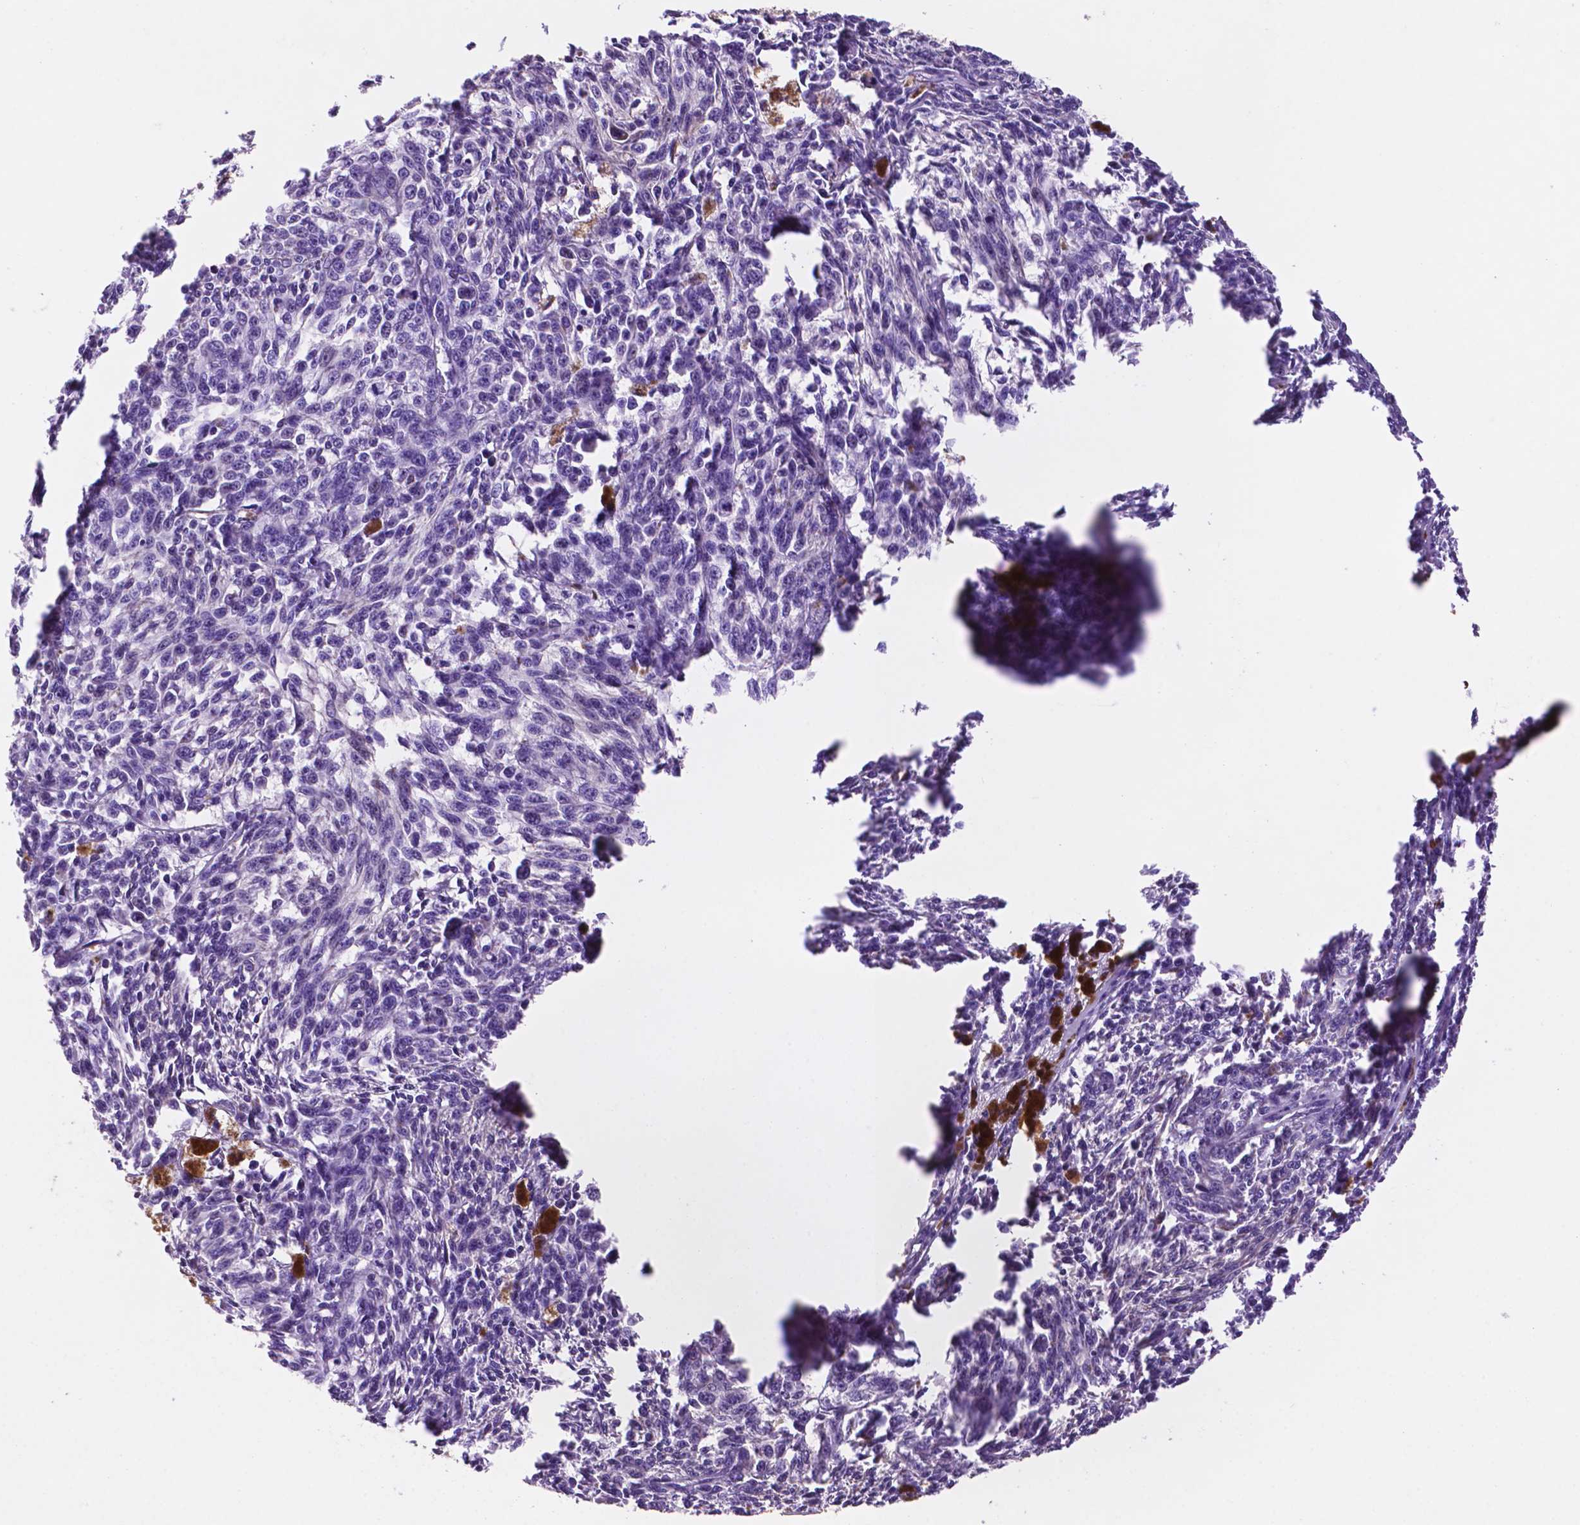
{"staining": {"intensity": "negative", "quantity": "none", "location": "none"}, "tissue": "melanoma", "cell_type": "Tumor cells", "image_type": "cancer", "snomed": [{"axis": "morphology", "description": "Malignant melanoma, NOS"}, {"axis": "topography", "description": "Skin"}], "caption": "This is an immunohistochemistry image of human melanoma. There is no positivity in tumor cells.", "gene": "UBE2L6", "patient": {"sex": "female", "age": 34}}